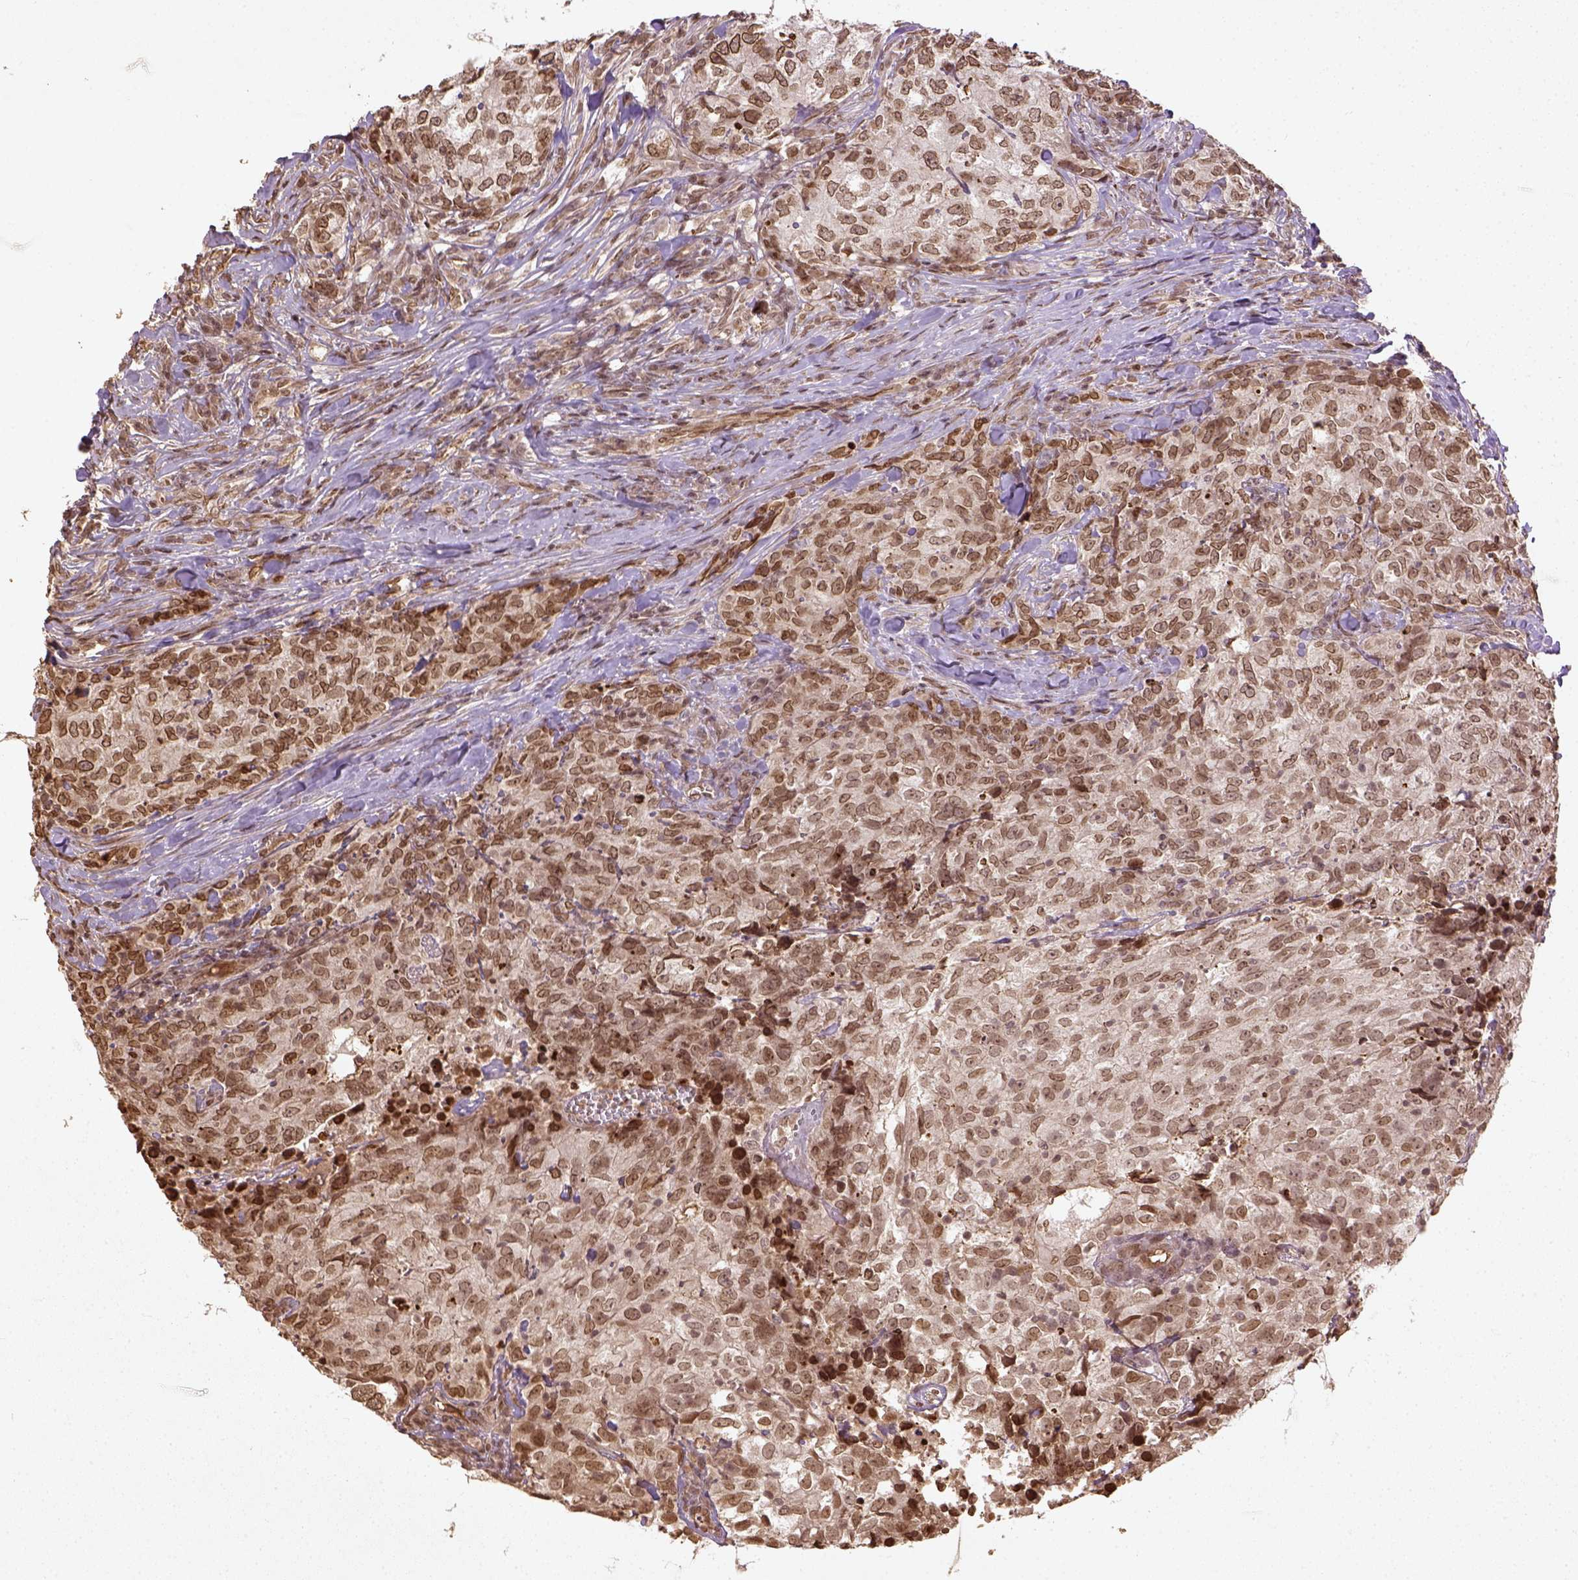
{"staining": {"intensity": "moderate", "quantity": ">75%", "location": "nuclear"}, "tissue": "breast cancer", "cell_type": "Tumor cells", "image_type": "cancer", "snomed": [{"axis": "morphology", "description": "Duct carcinoma"}, {"axis": "topography", "description": "Breast"}], "caption": "Moderate nuclear protein expression is appreciated in approximately >75% of tumor cells in breast infiltrating ductal carcinoma.", "gene": "BANF1", "patient": {"sex": "female", "age": 30}}